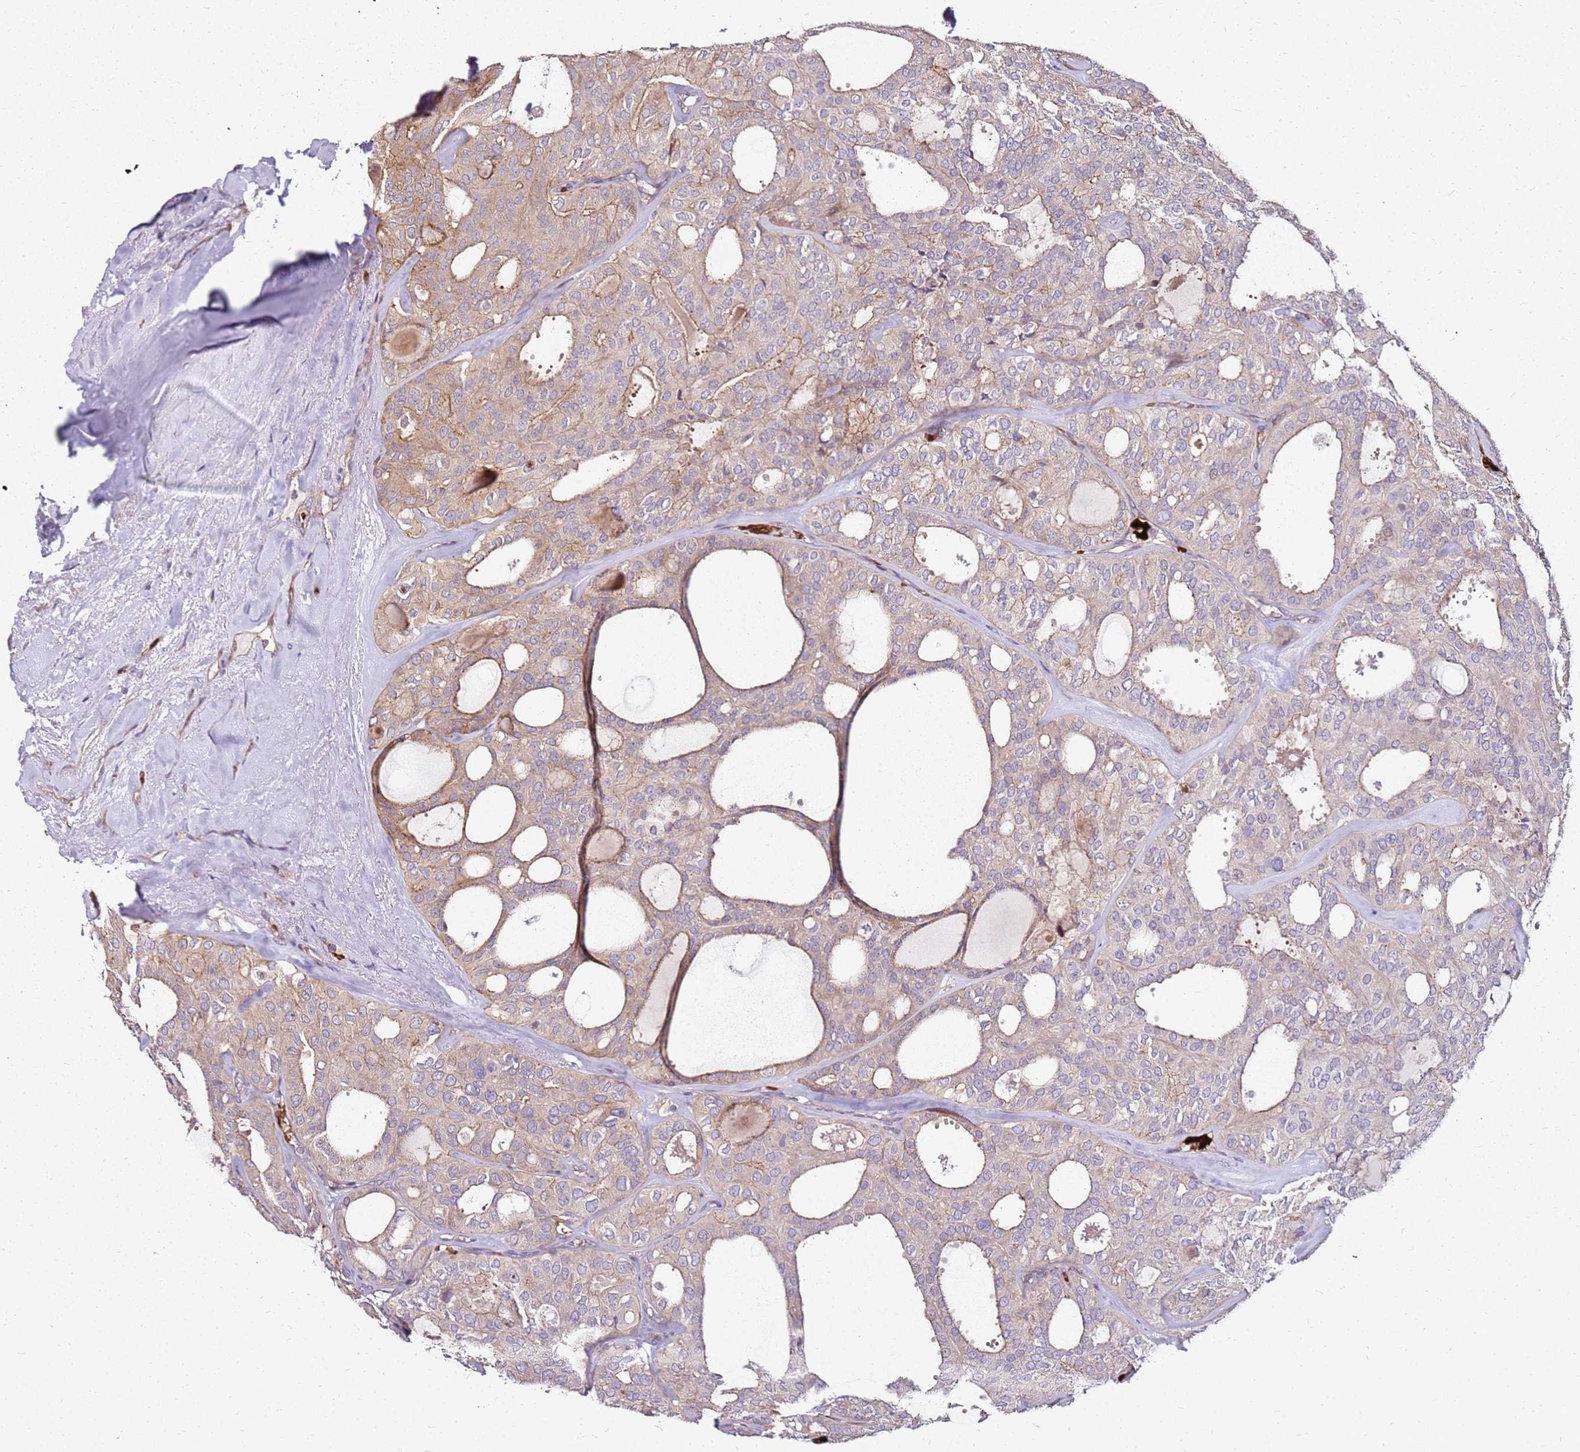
{"staining": {"intensity": "weak", "quantity": "25%-75%", "location": "cytoplasmic/membranous"}, "tissue": "thyroid cancer", "cell_type": "Tumor cells", "image_type": "cancer", "snomed": [{"axis": "morphology", "description": "Follicular adenoma carcinoma, NOS"}, {"axis": "topography", "description": "Thyroid gland"}], "caption": "Thyroid cancer (follicular adenoma carcinoma) stained with a protein marker shows weak staining in tumor cells.", "gene": "RNF11", "patient": {"sex": "male", "age": 75}}